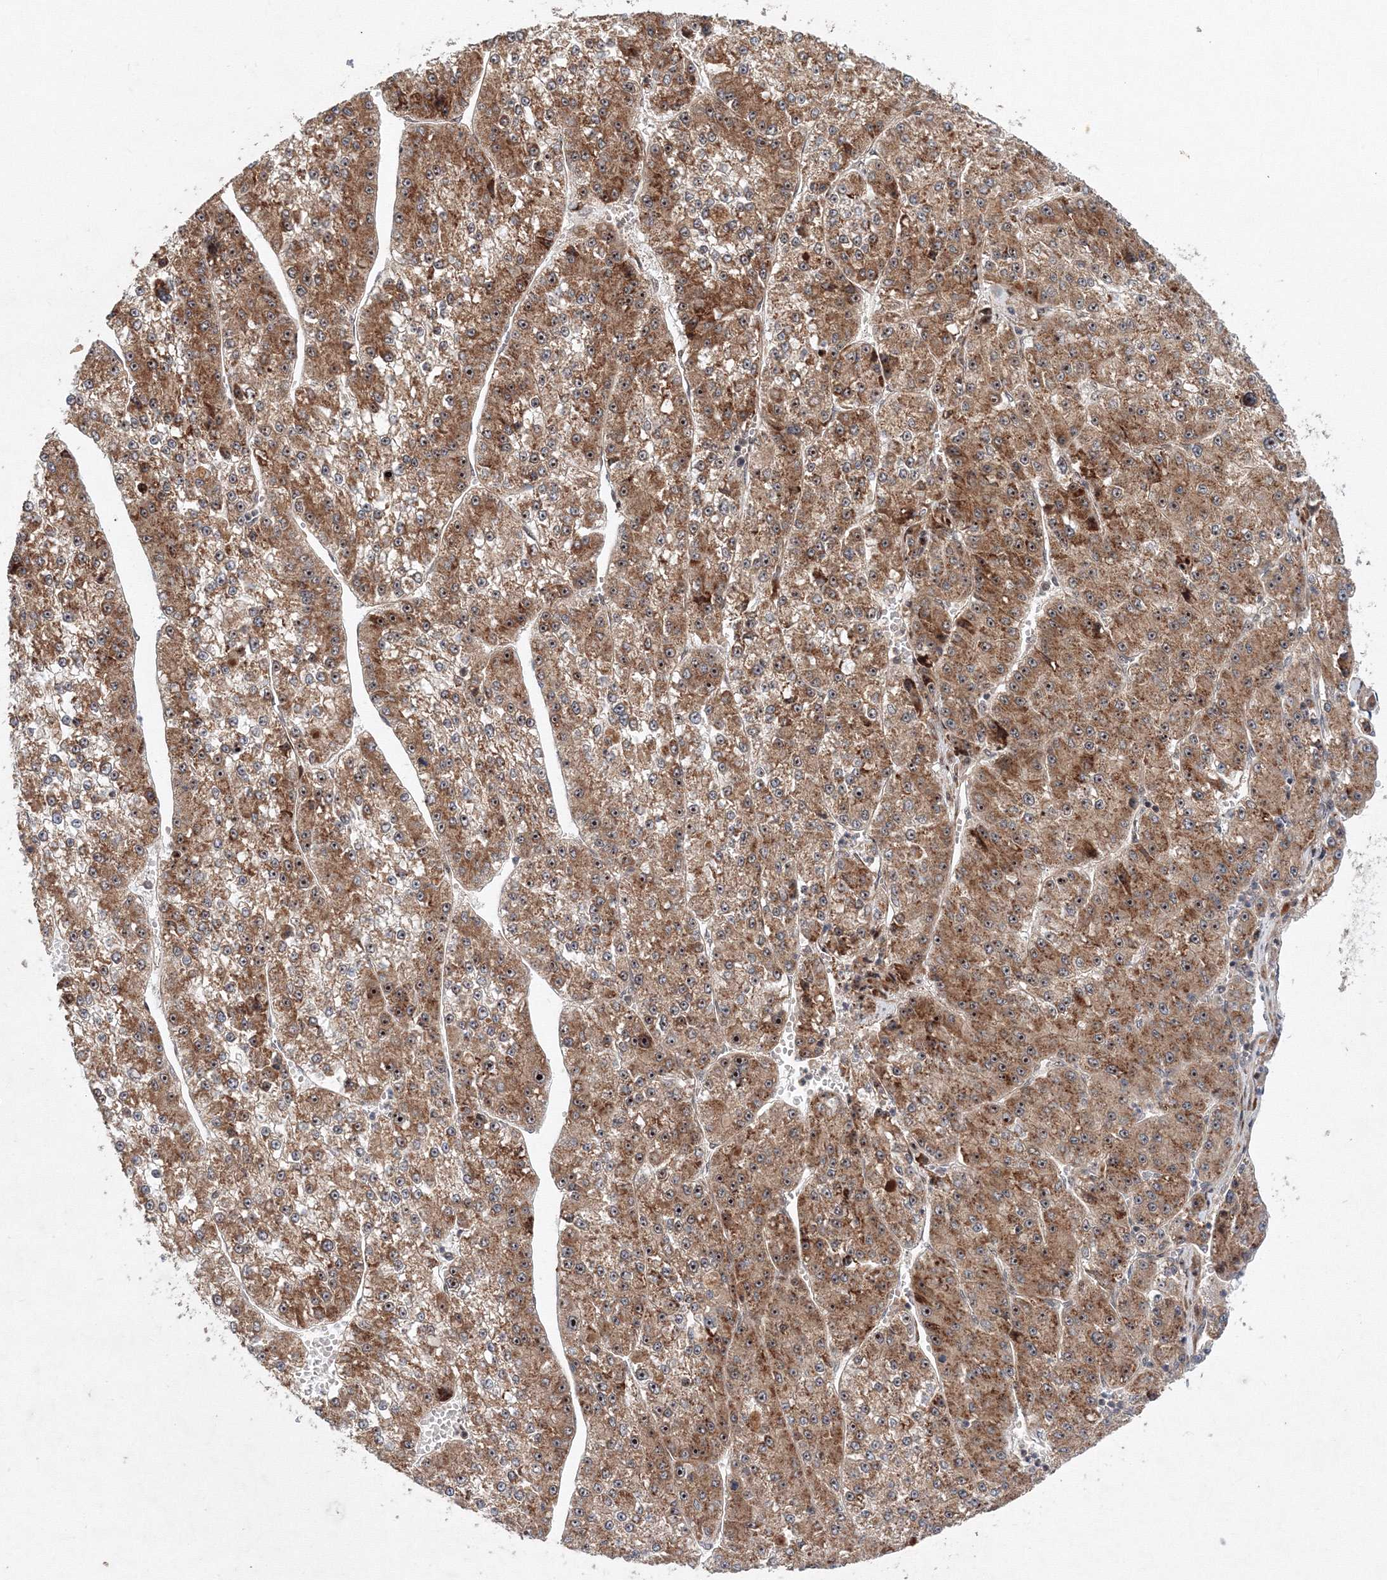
{"staining": {"intensity": "moderate", "quantity": ">75%", "location": "cytoplasmic/membranous,nuclear"}, "tissue": "liver cancer", "cell_type": "Tumor cells", "image_type": "cancer", "snomed": [{"axis": "morphology", "description": "Carcinoma, Hepatocellular, NOS"}, {"axis": "topography", "description": "Liver"}], "caption": "The photomicrograph displays immunohistochemical staining of liver cancer. There is moderate cytoplasmic/membranous and nuclear staining is present in about >75% of tumor cells.", "gene": "ANKAR", "patient": {"sex": "female", "age": 73}}